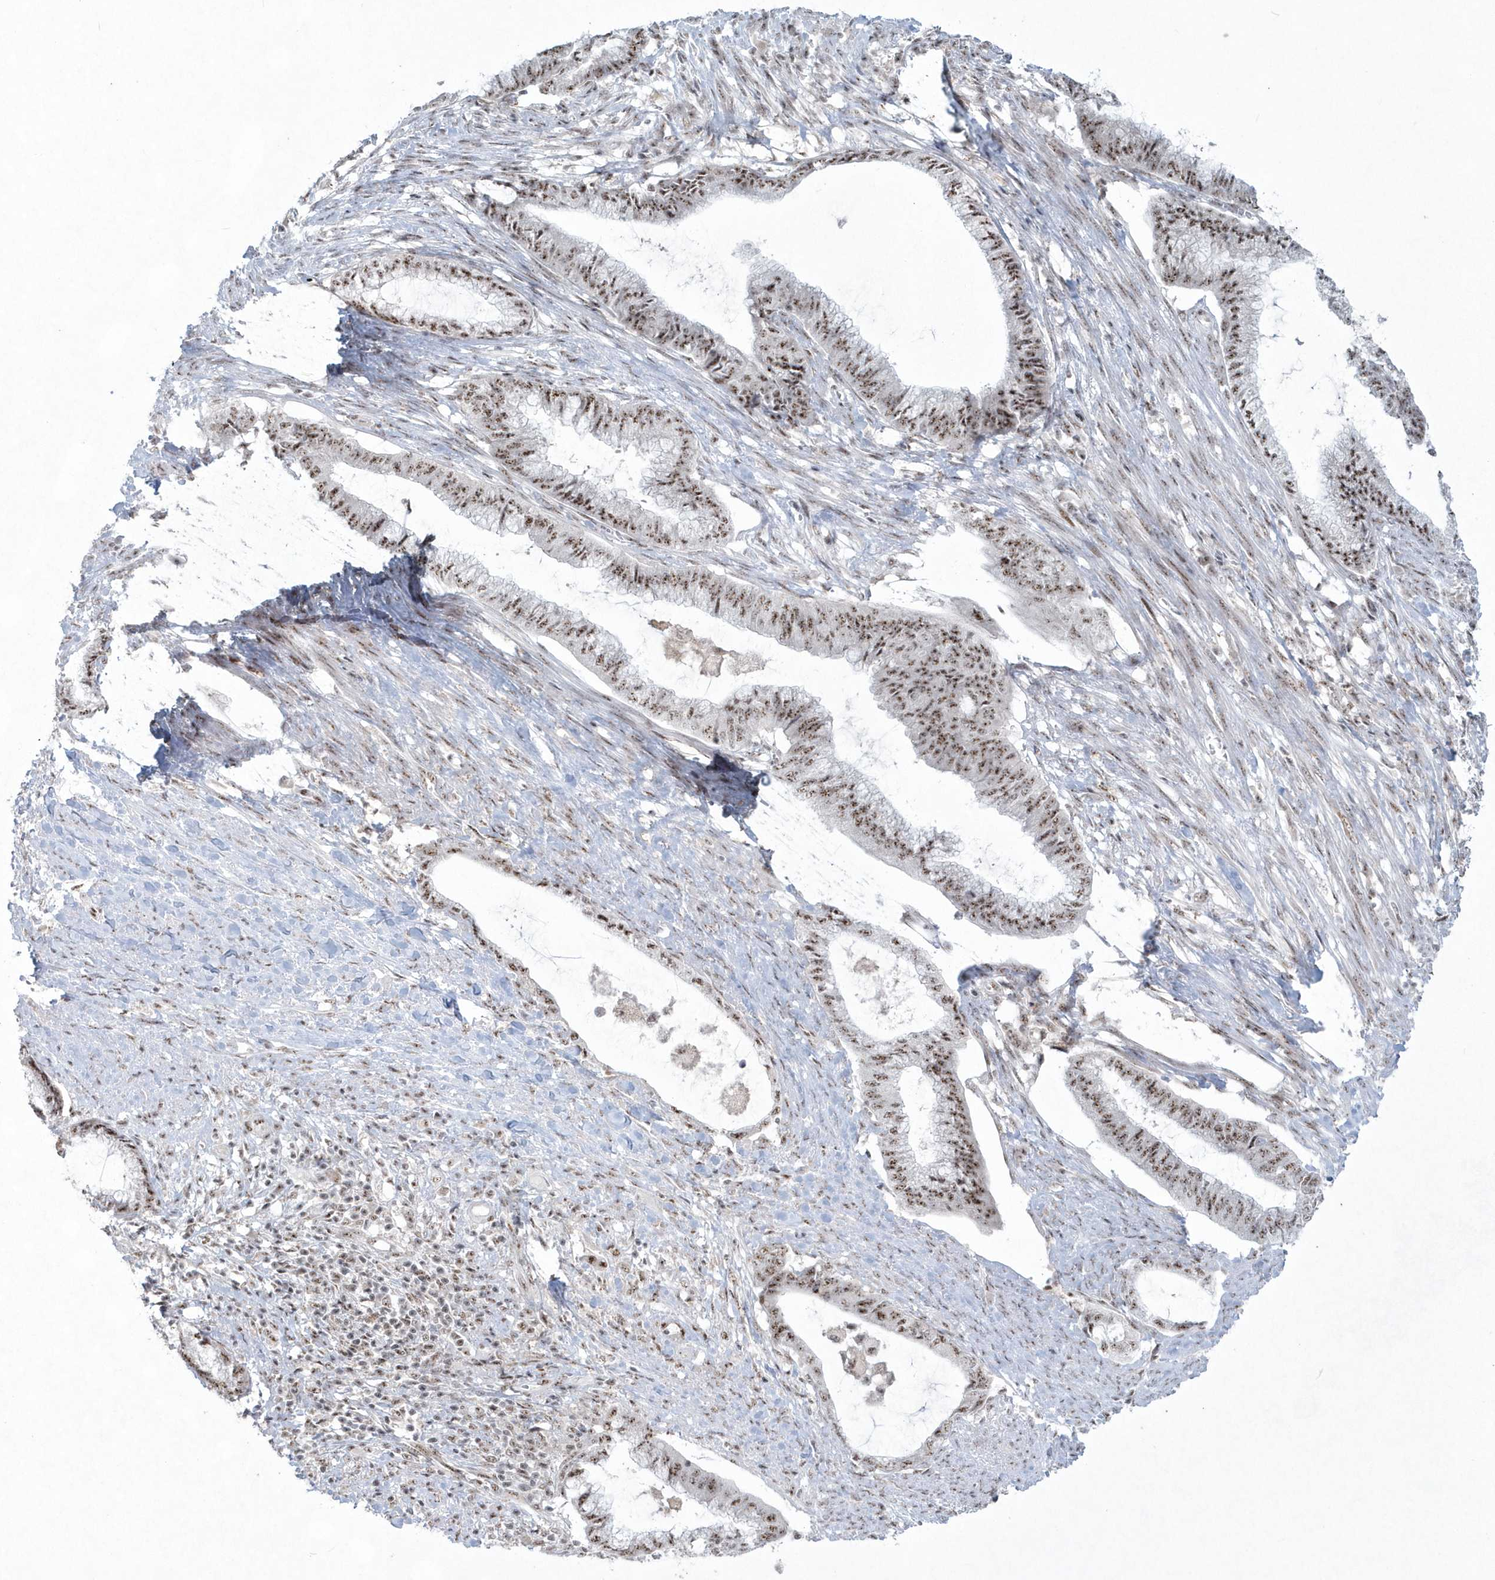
{"staining": {"intensity": "moderate", "quantity": ">75%", "location": "nuclear"}, "tissue": "endometrial cancer", "cell_type": "Tumor cells", "image_type": "cancer", "snomed": [{"axis": "morphology", "description": "Adenocarcinoma, NOS"}, {"axis": "topography", "description": "Endometrium"}], "caption": "IHC histopathology image of neoplastic tissue: adenocarcinoma (endometrial) stained using immunohistochemistry reveals medium levels of moderate protein expression localized specifically in the nuclear of tumor cells, appearing as a nuclear brown color.", "gene": "KDM6B", "patient": {"sex": "female", "age": 86}}